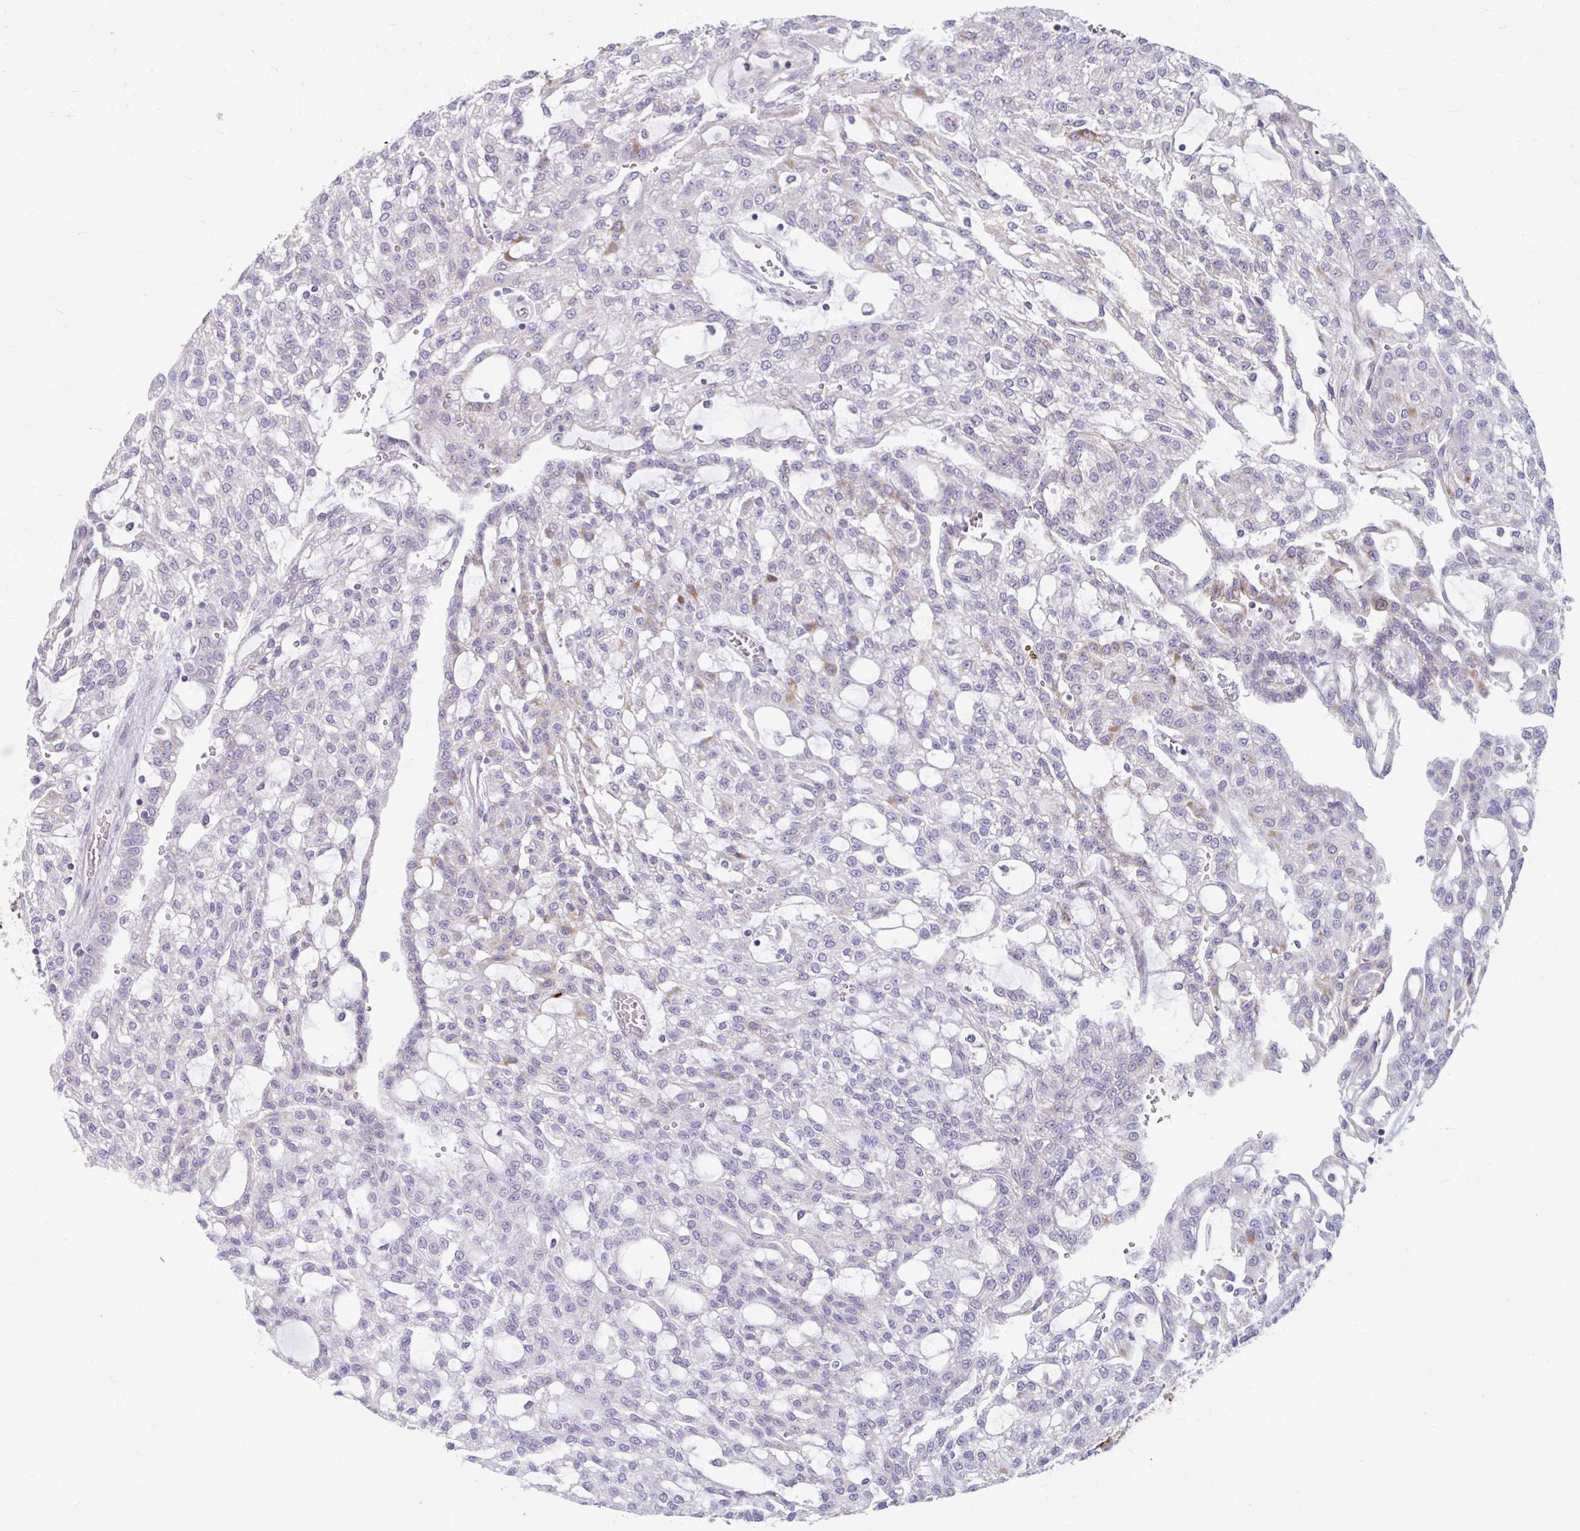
{"staining": {"intensity": "negative", "quantity": "none", "location": "none"}, "tissue": "renal cancer", "cell_type": "Tumor cells", "image_type": "cancer", "snomed": [{"axis": "morphology", "description": "Adenocarcinoma, NOS"}, {"axis": "topography", "description": "Kidney"}], "caption": "A micrograph of human adenocarcinoma (renal) is negative for staining in tumor cells.", "gene": "BEAN1", "patient": {"sex": "male", "age": 63}}